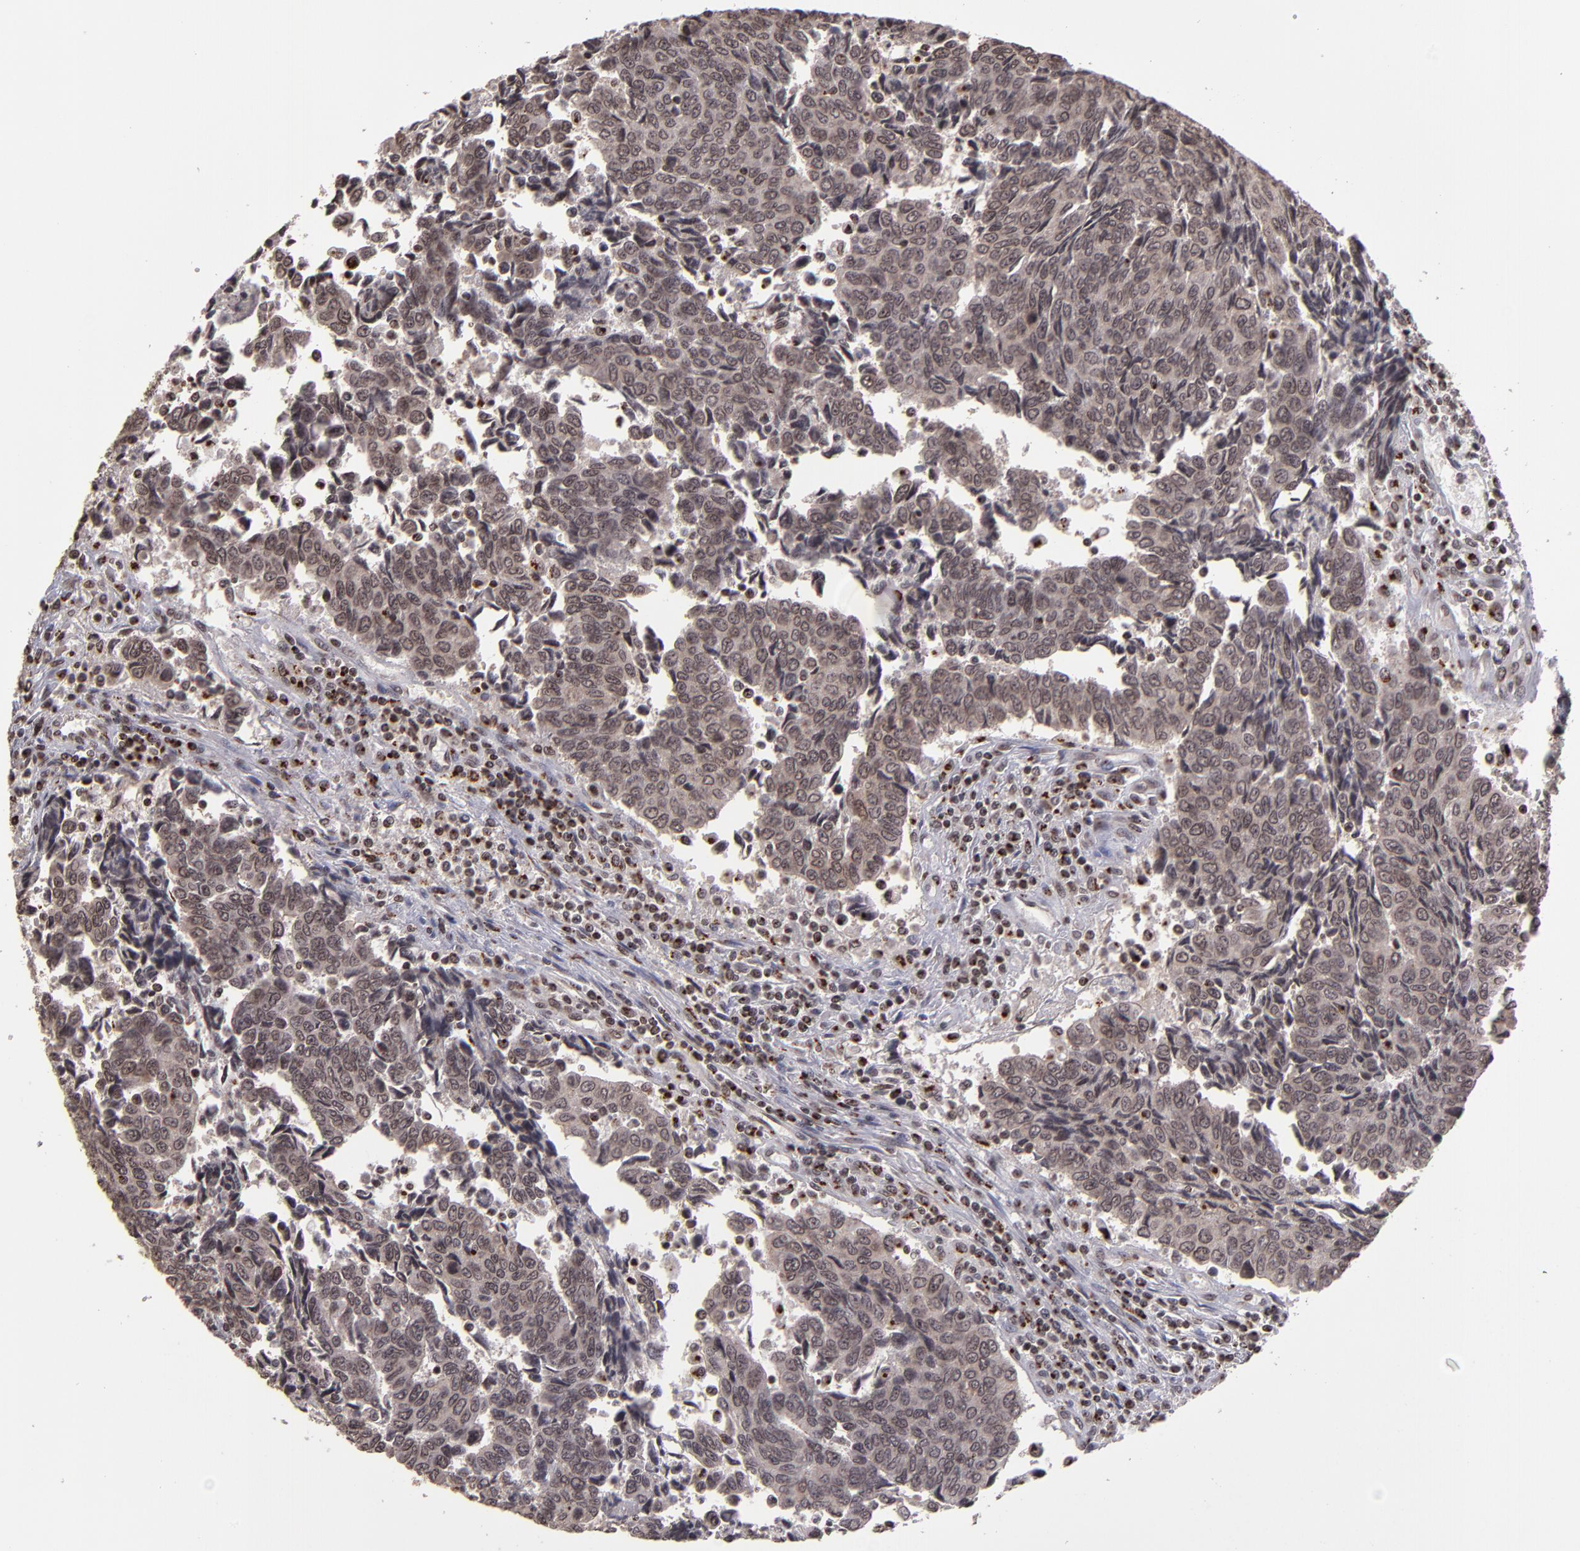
{"staining": {"intensity": "moderate", "quantity": ">75%", "location": "cytoplasmic/membranous,nuclear"}, "tissue": "urothelial cancer", "cell_type": "Tumor cells", "image_type": "cancer", "snomed": [{"axis": "morphology", "description": "Urothelial carcinoma, High grade"}, {"axis": "topography", "description": "Urinary bladder"}], "caption": "Tumor cells display medium levels of moderate cytoplasmic/membranous and nuclear staining in approximately >75% of cells in high-grade urothelial carcinoma. Nuclei are stained in blue.", "gene": "CSDC2", "patient": {"sex": "male", "age": 86}}